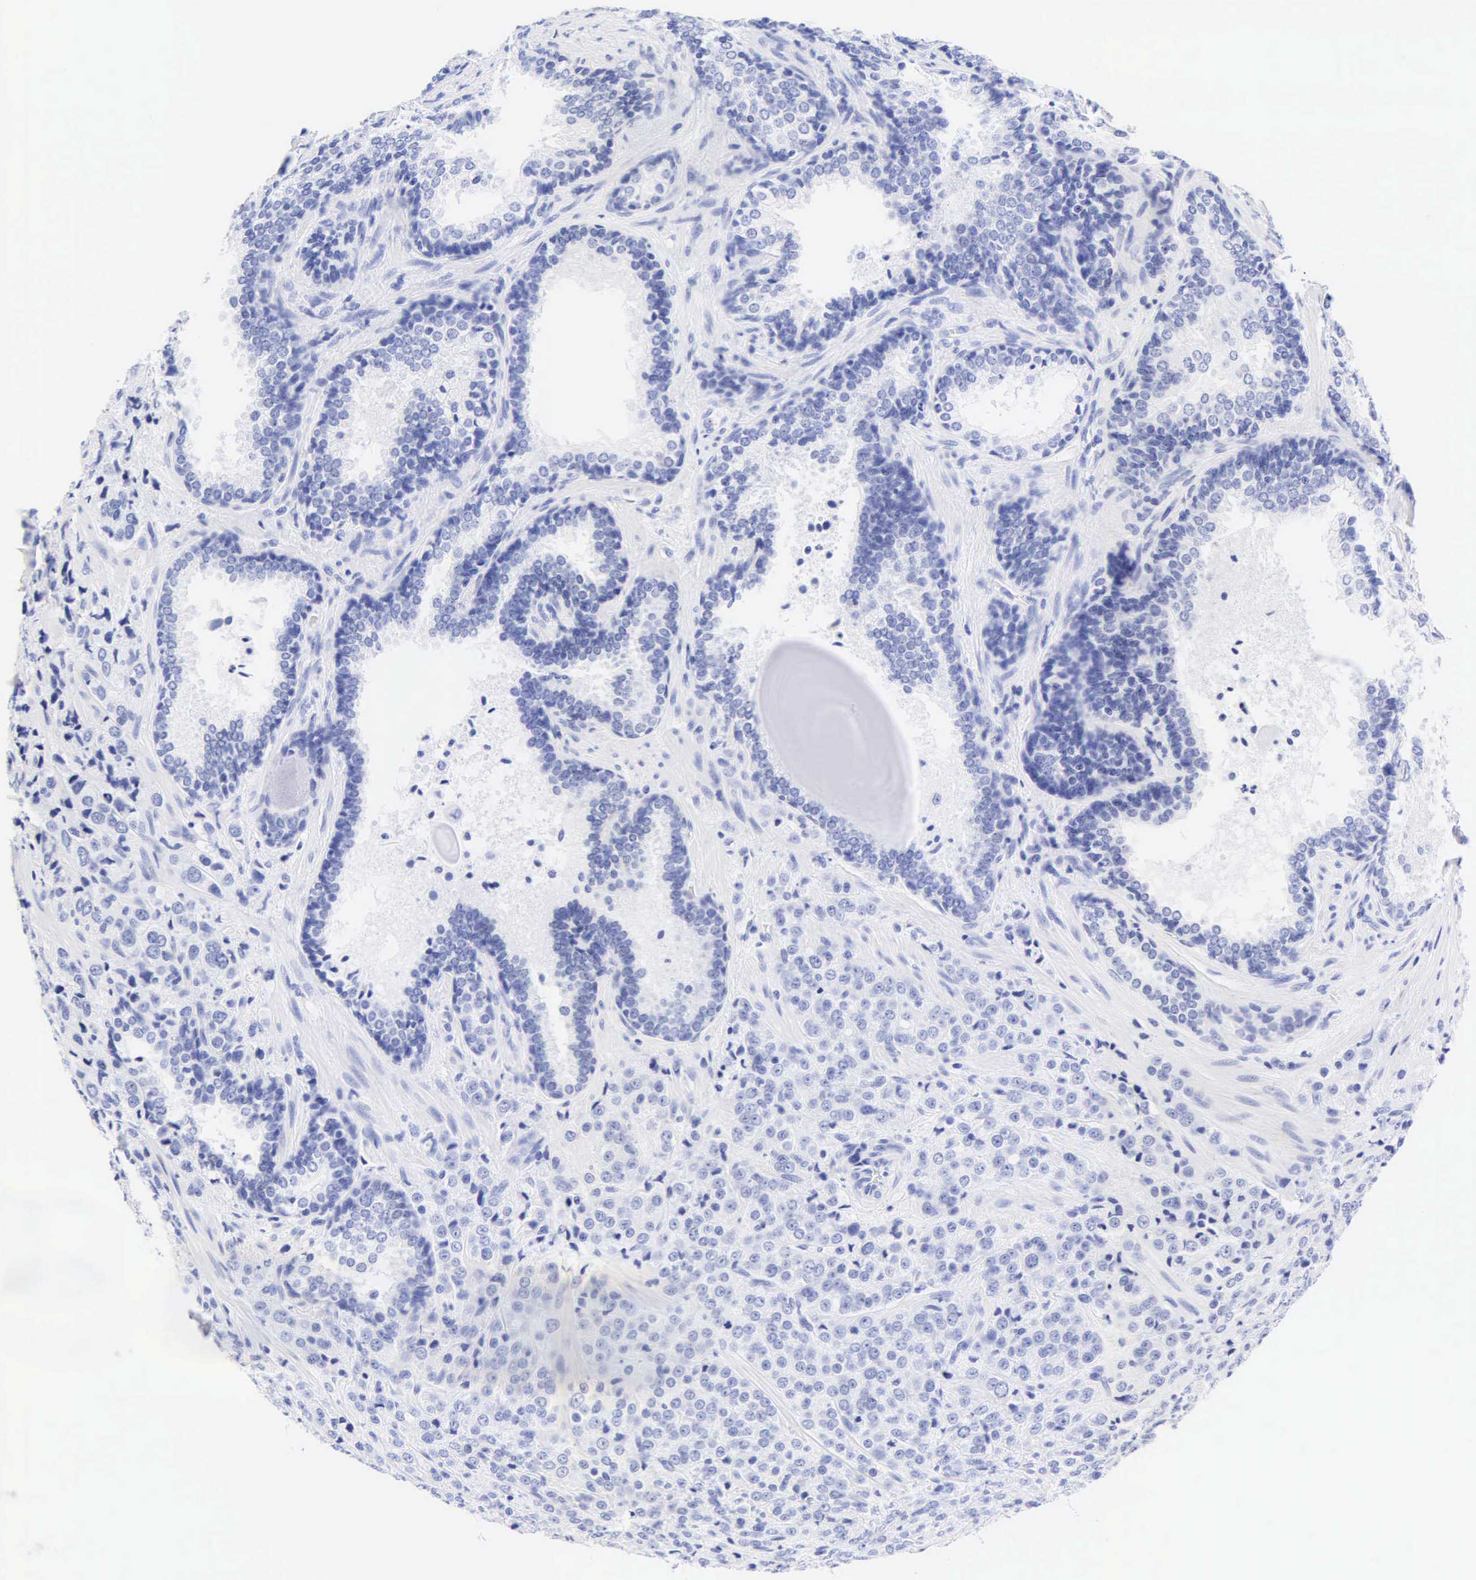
{"staining": {"intensity": "negative", "quantity": "none", "location": "none"}, "tissue": "prostate cancer", "cell_type": "Tumor cells", "image_type": "cancer", "snomed": [{"axis": "morphology", "description": "Adenocarcinoma, Medium grade"}, {"axis": "topography", "description": "Prostate"}], "caption": "Immunohistochemistry (IHC) of prostate cancer shows no expression in tumor cells.", "gene": "KRT20", "patient": {"sex": "male", "age": 70}}